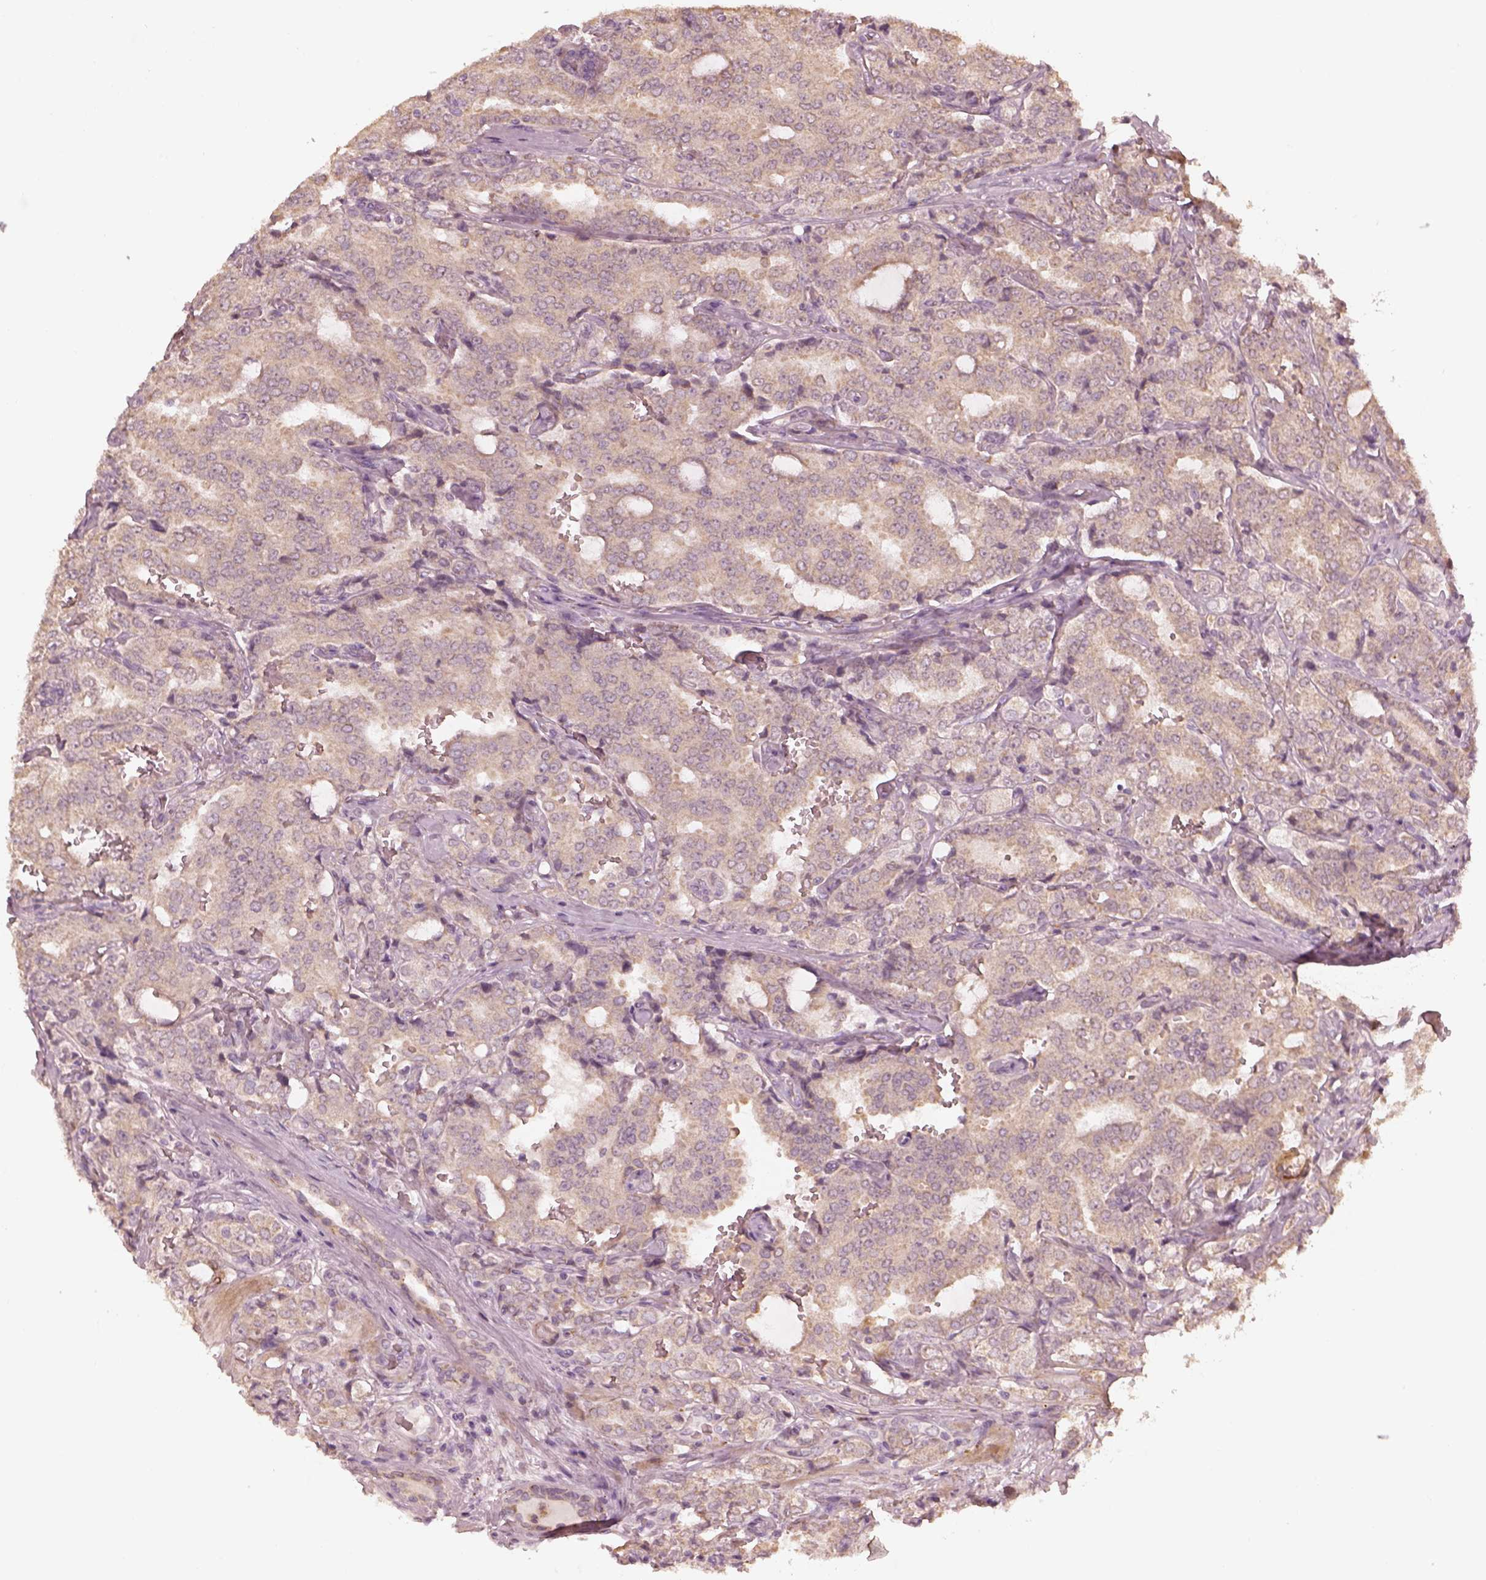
{"staining": {"intensity": "weak", "quantity": "<25%", "location": "cytoplasmic/membranous"}, "tissue": "prostate cancer", "cell_type": "Tumor cells", "image_type": "cancer", "snomed": [{"axis": "morphology", "description": "Adenocarcinoma, NOS"}, {"axis": "topography", "description": "Prostate"}], "caption": "The micrograph exhibits no staining of tumor cells in prostate cancer.", "gene": "SLC25A46", "patient": {"sex": "male", "age": 65}}